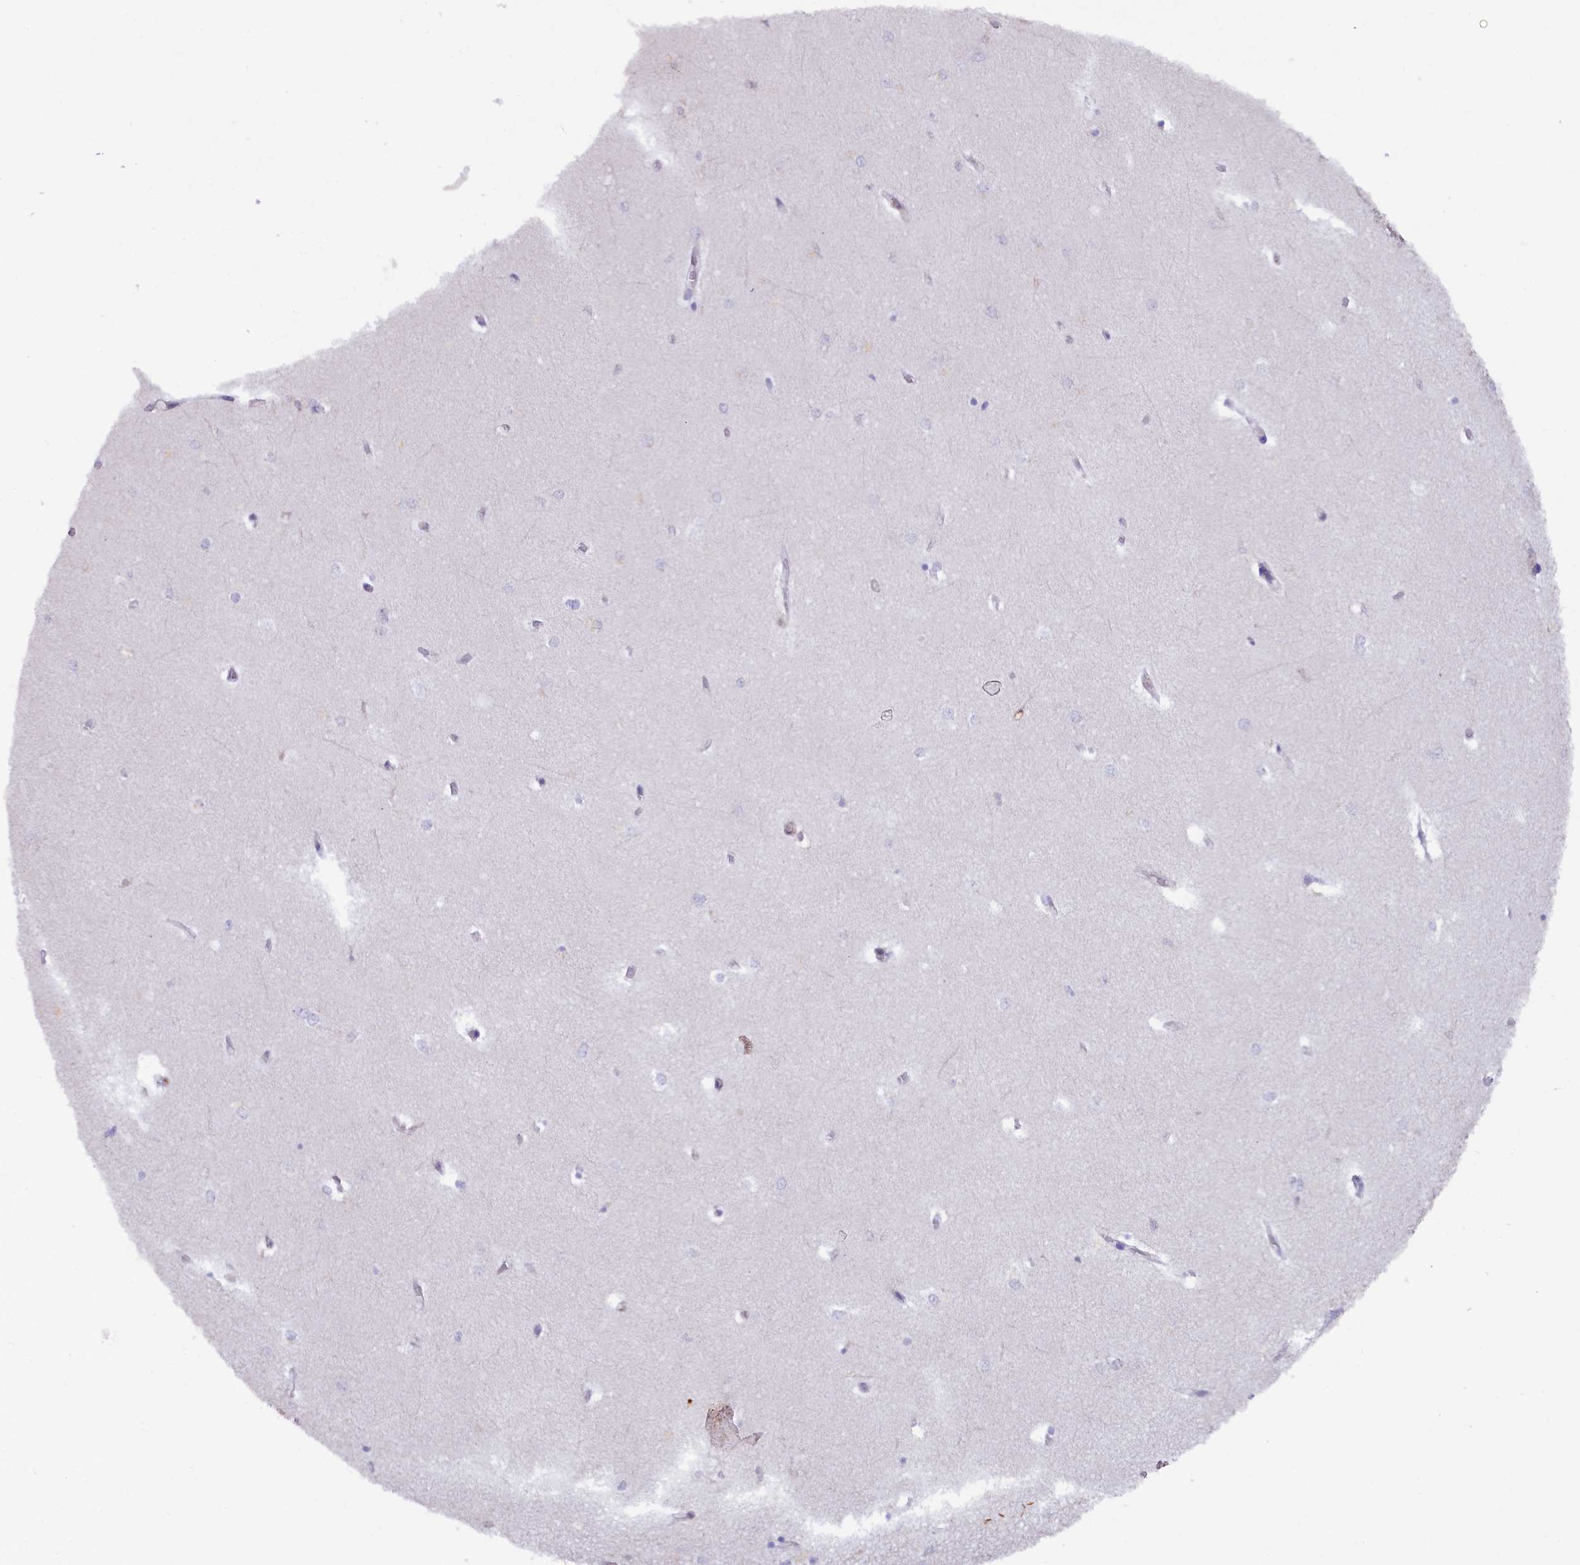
{"staining": {"intensity": "negative", "quantity": "none", "location": "none"}, "tissue": "hippocampus", "cell_type": "Glial cells", "image_type": "normal", "snomed": [{"axis": "morphology", "description": "Normal tissue, NOS"}, {"axis": "topography", "description": "Hippocampus"}], "caption": "IHC photomicrograph of unremarkable hippocampus stained for a protein (brown), which displays no expression in glial cells. Nuclei are stained in blue.", "gene": "JPT2", "patient": {"sex": "female", "age": 64}}